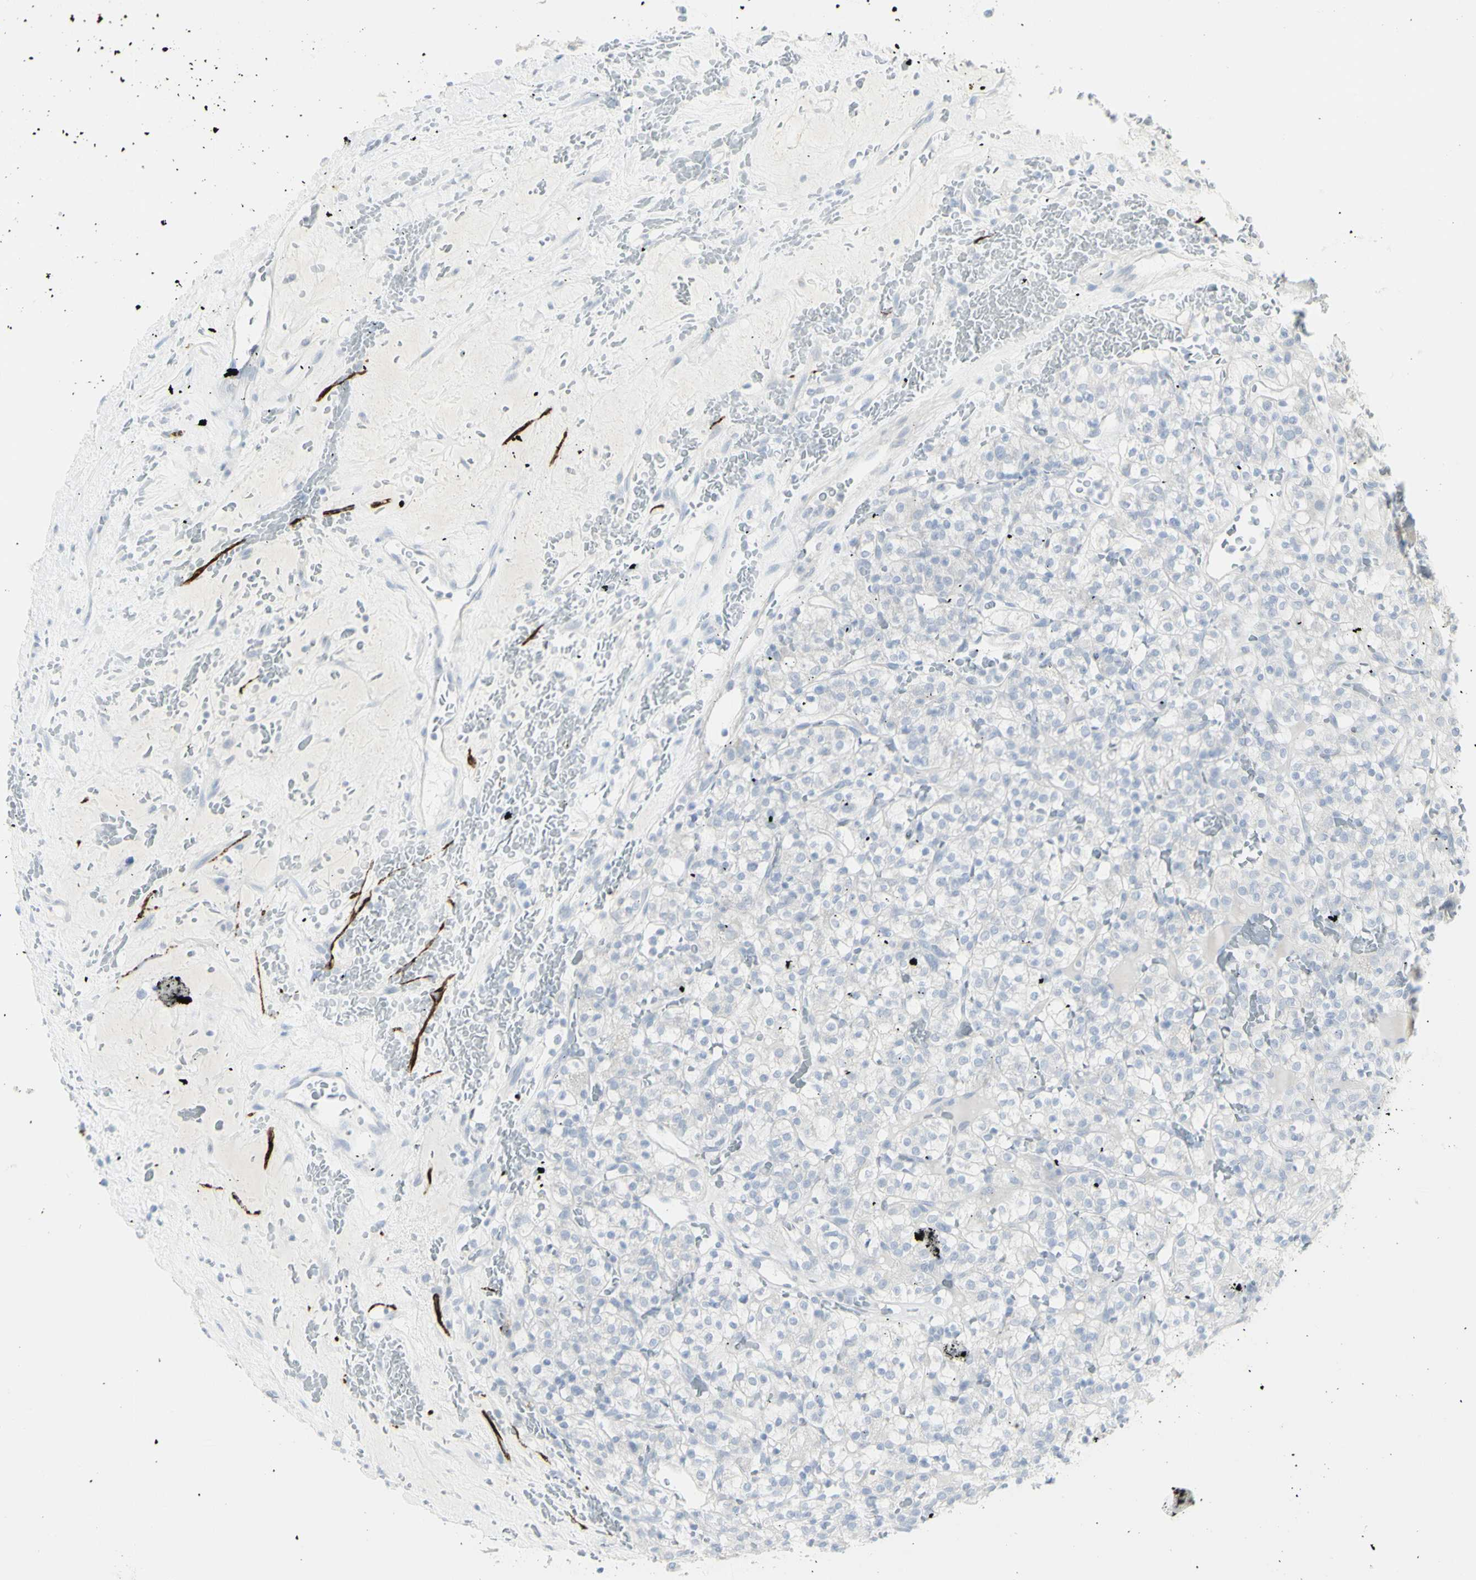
{"staining": {"intensity": "negative", "quantity": "none", "location": "none"}, "tissue": "renal cancer", "cell_type": "Tumor cells", "image_type": "cancer", "snomed": [{"axis": "morphology", "description": "Normal tissue, NOS"}, {"axis": "morphology", "description": "Adenocarcinoma, NOS"}, {"axis": "topography", "description": "Kidney"}], "caption": "This is an immunohistochemistry image of renal cancer. There is no staining in tumor cells.", "gene": "ENSG00000198211", "patient": {"sex": "female", "age": 72}}